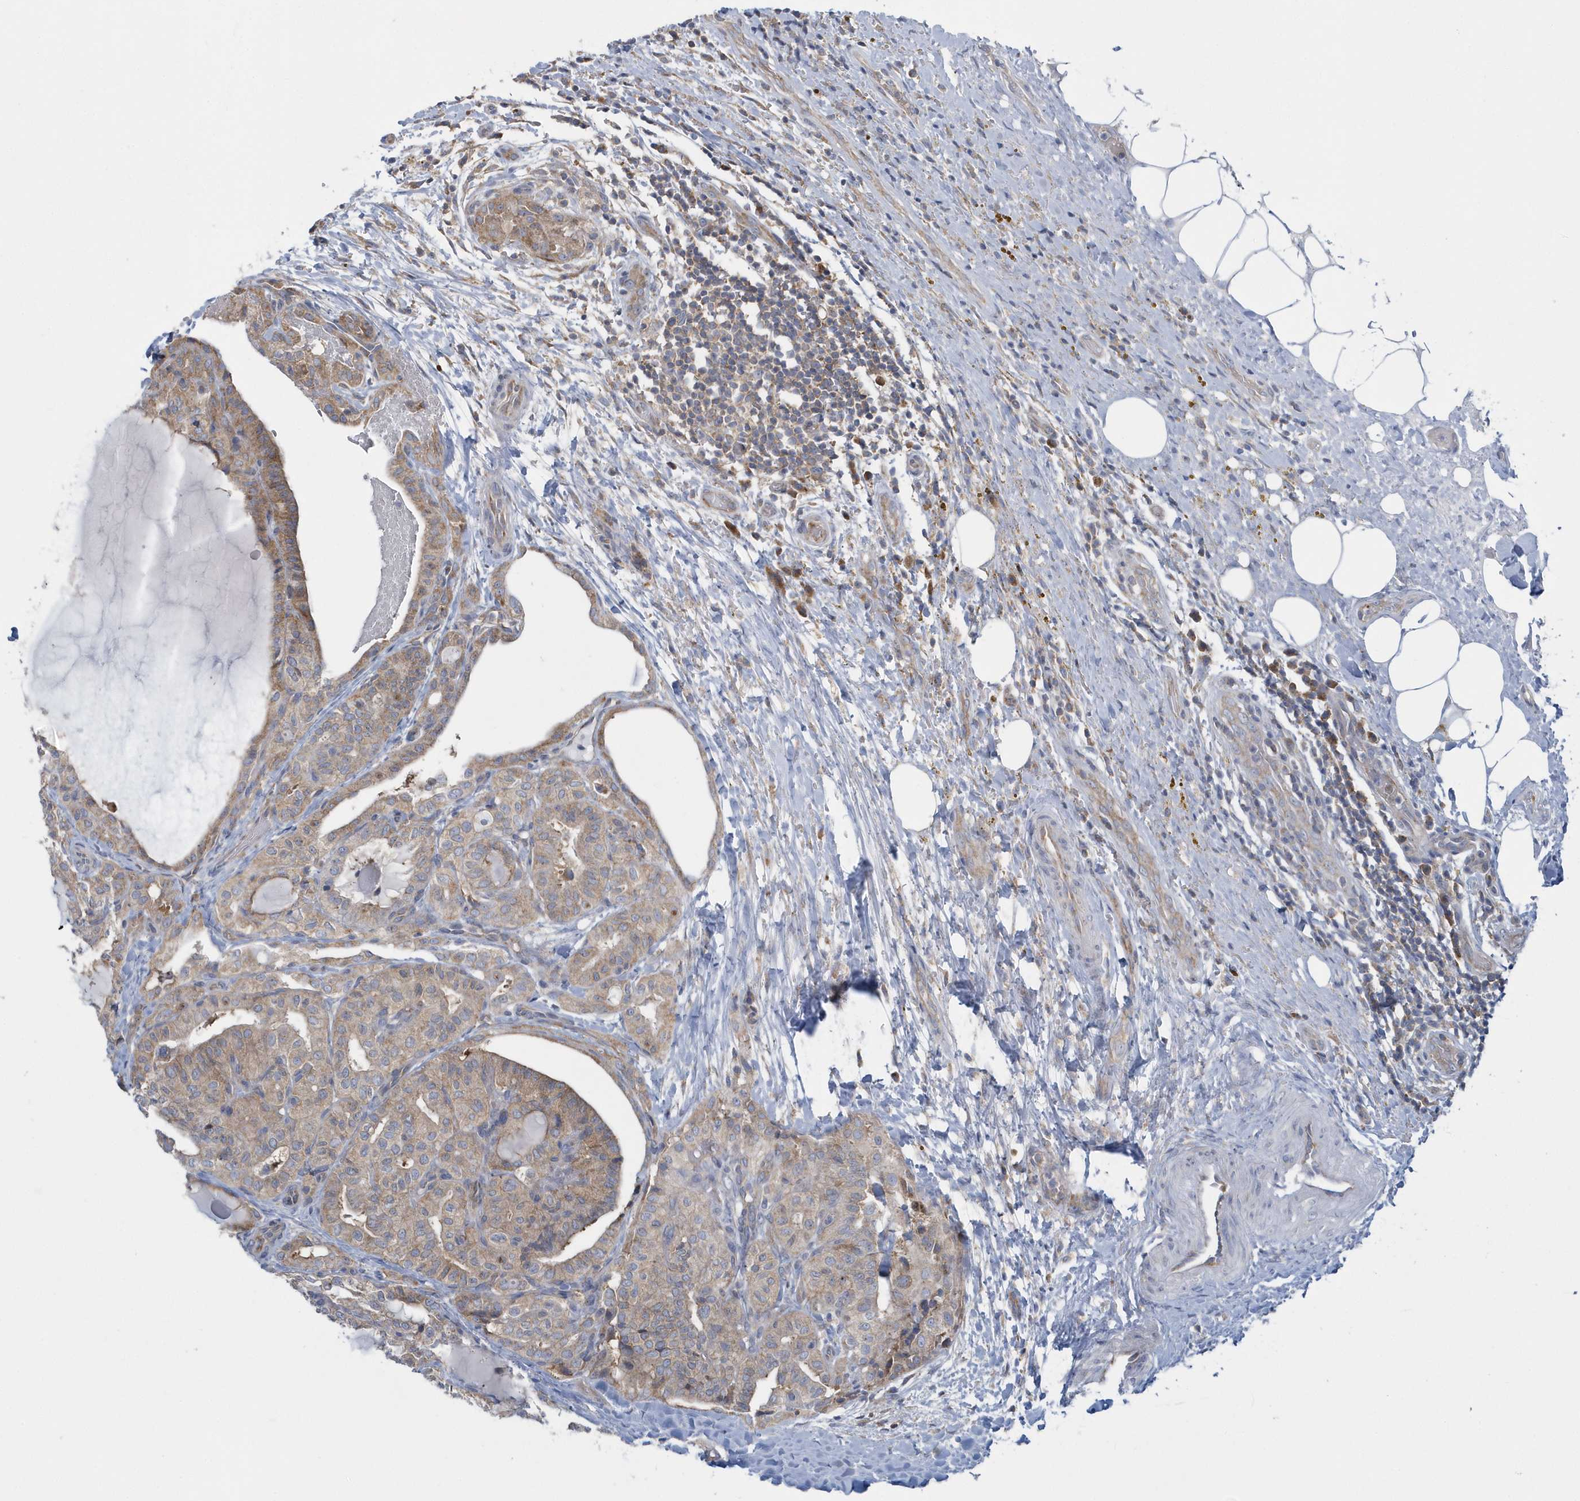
{"staining": {"intensity": "weak", "quantity": ">75%", "location": "cytoplasmic/membranous"}, "tissue": "thyroid cancer", "cell_type": "Tumor cells", "image_type": "cancer", "snomed": [{"axis": "morphology", "description": "Papillary adenocarcinoma, NOS"}, {"axis": "topography", "description": "Thyroid gland"}], "caption": "Brown immunohistochemical staining in papillary adenocarcinoma (thyroid) exhibits weak cytoplasmic/membranous expression in approximately >75% of tumor cells.", "gene": "EIF3C", "patient": {"sex": "male", "age": 77}}